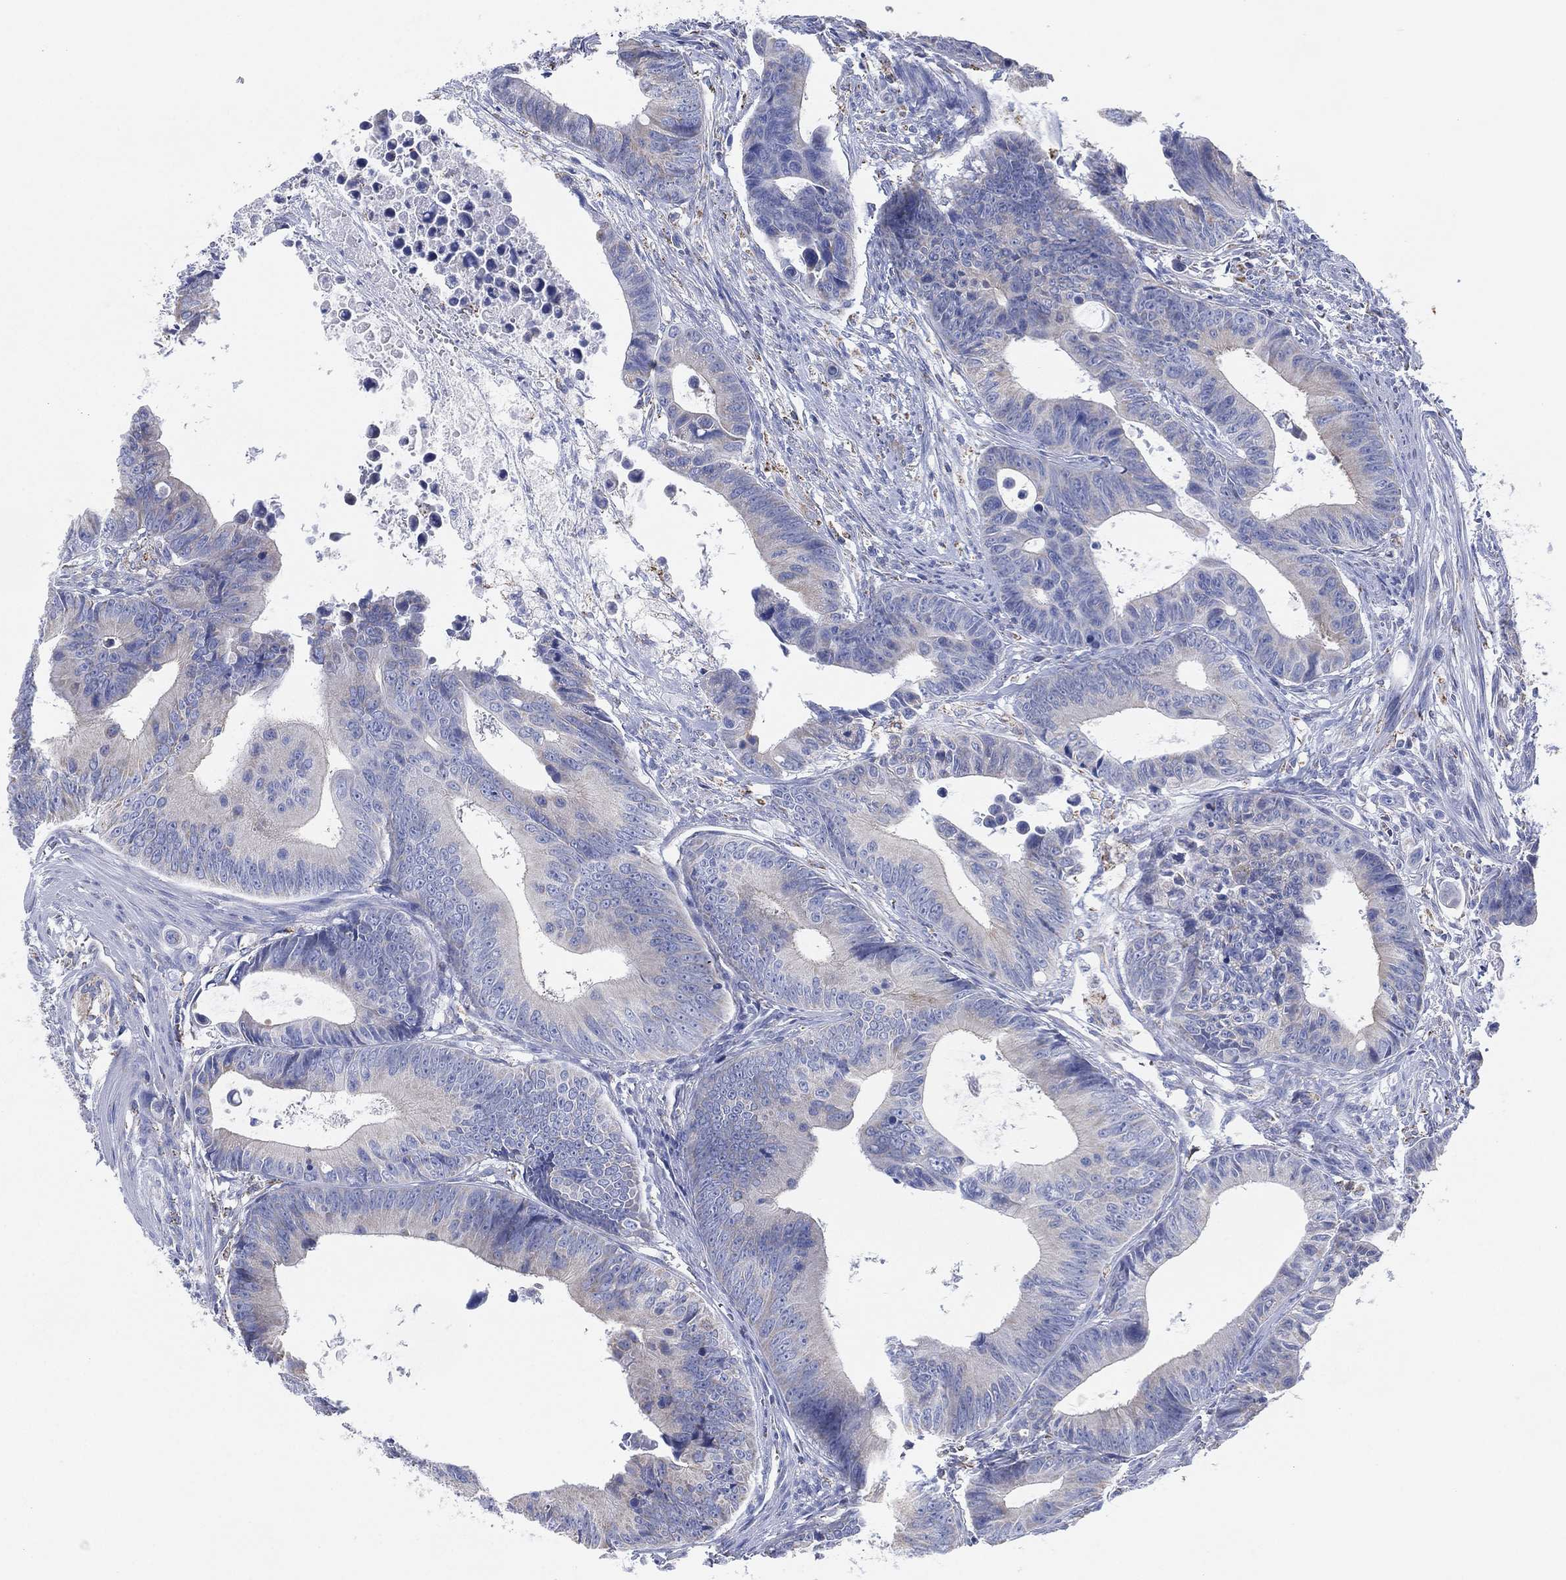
{"staining": {"intensity": "negative", "quantity": "none", "location": "none"}, "tissue": "colorectal cancer", "cell_type": "Tumor cells", "image_type": "cancer", "snomed": [{"axis": "morphology", "description": "Adenocarcinoma, NOS"}, {"axis": "topography", "description": "Colon"}], "caption": "Tumor cells show no significant staining in colorectal cancer.", "gene": "CFTR", "patient": {"sex": "female", "age": 87}}